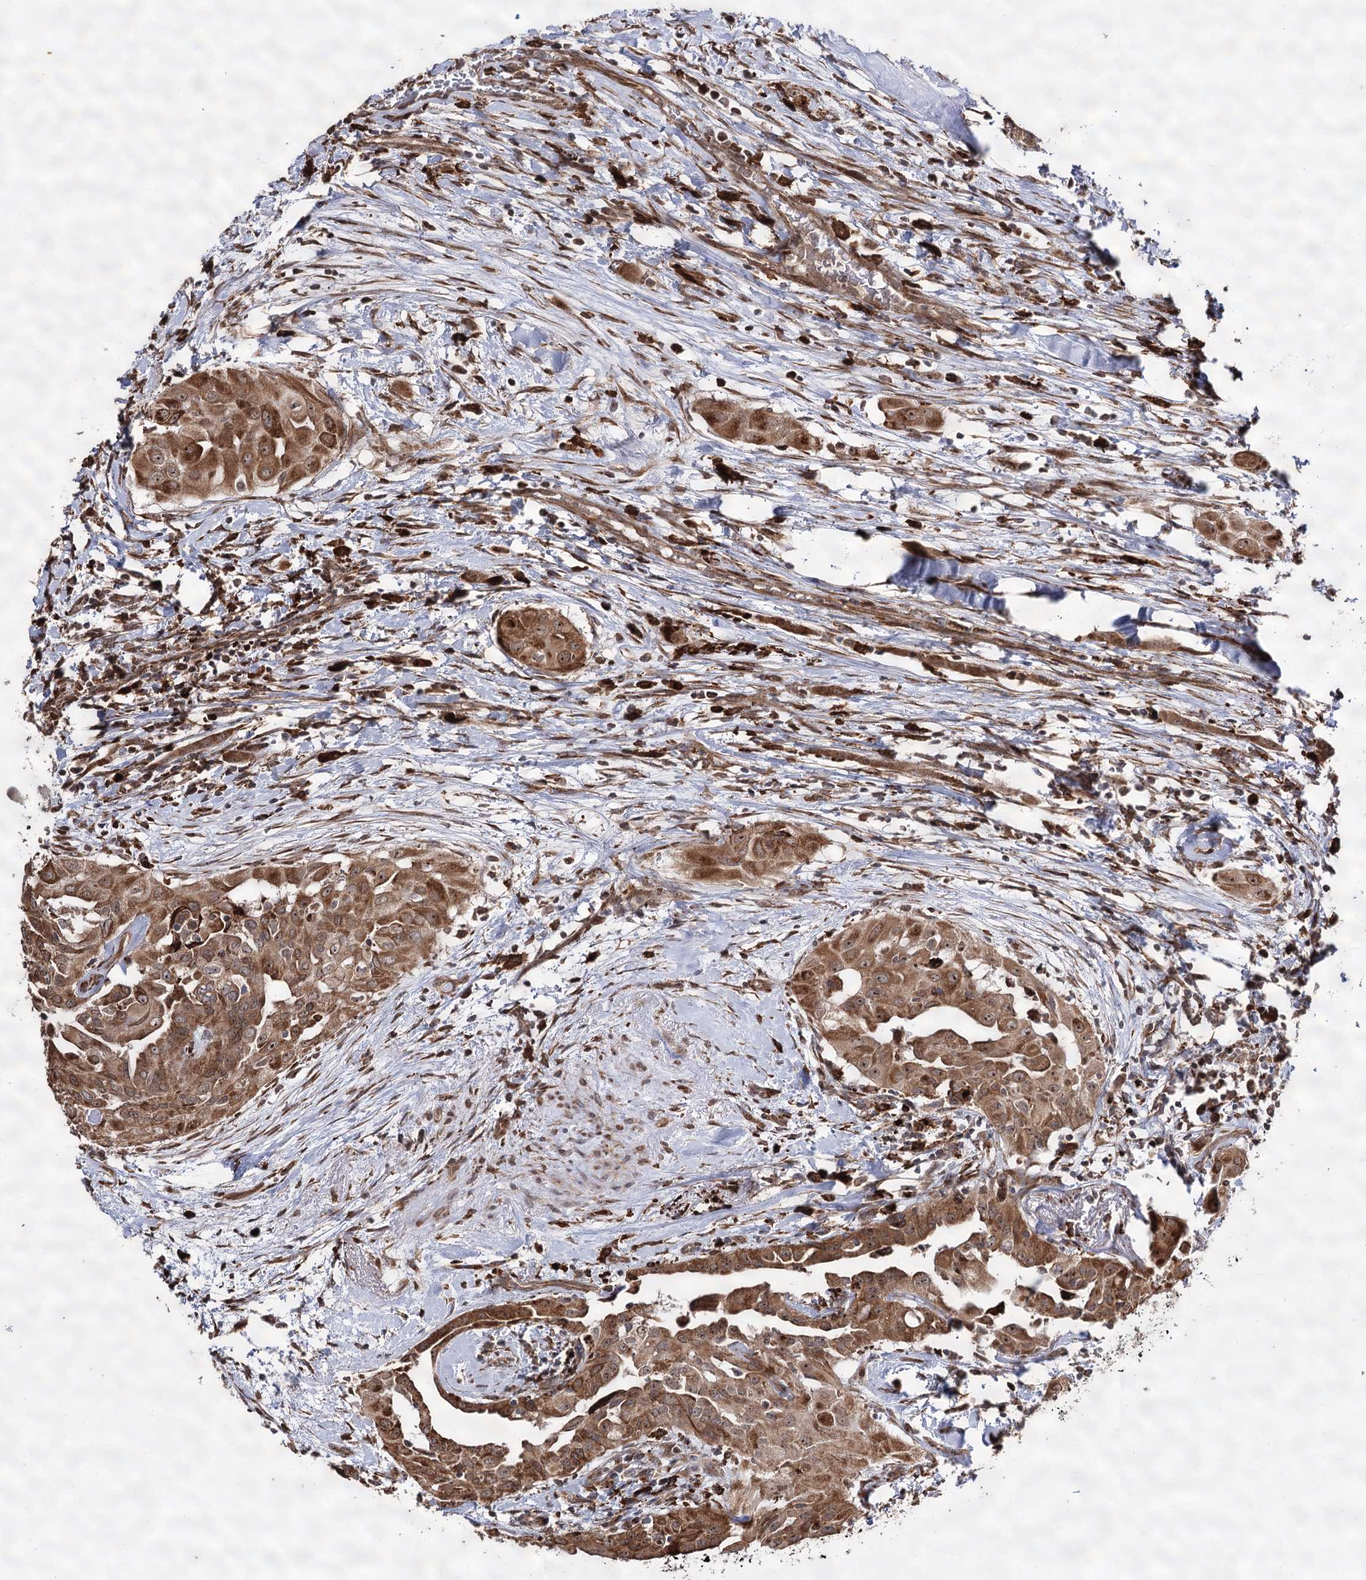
{"staining": {"intensity": "strong", "quantity": ">75%", "location": "cytoplasmic/membranous,nuclear"}, "tissue": "thyroid cancer", "cell_type": "Tumor cells", "image_type": "cancer", "snomed": [{"axis": "morphology", "description": "Papillary adenocarcinoma, NOS"}, {"axis": "topography", "description": "Thyroid gland"}], "caption": "Immunohistochemical staining of thyroid cancer exhibits strong cytoplasmic/membranous and nuclear protein expression in approximately >75% of tumor cells. (Brightfield microscopy of DAB IHC at high magnification).", "gene": "FANCL", "patient": {"sex": "female", "age": 59}}